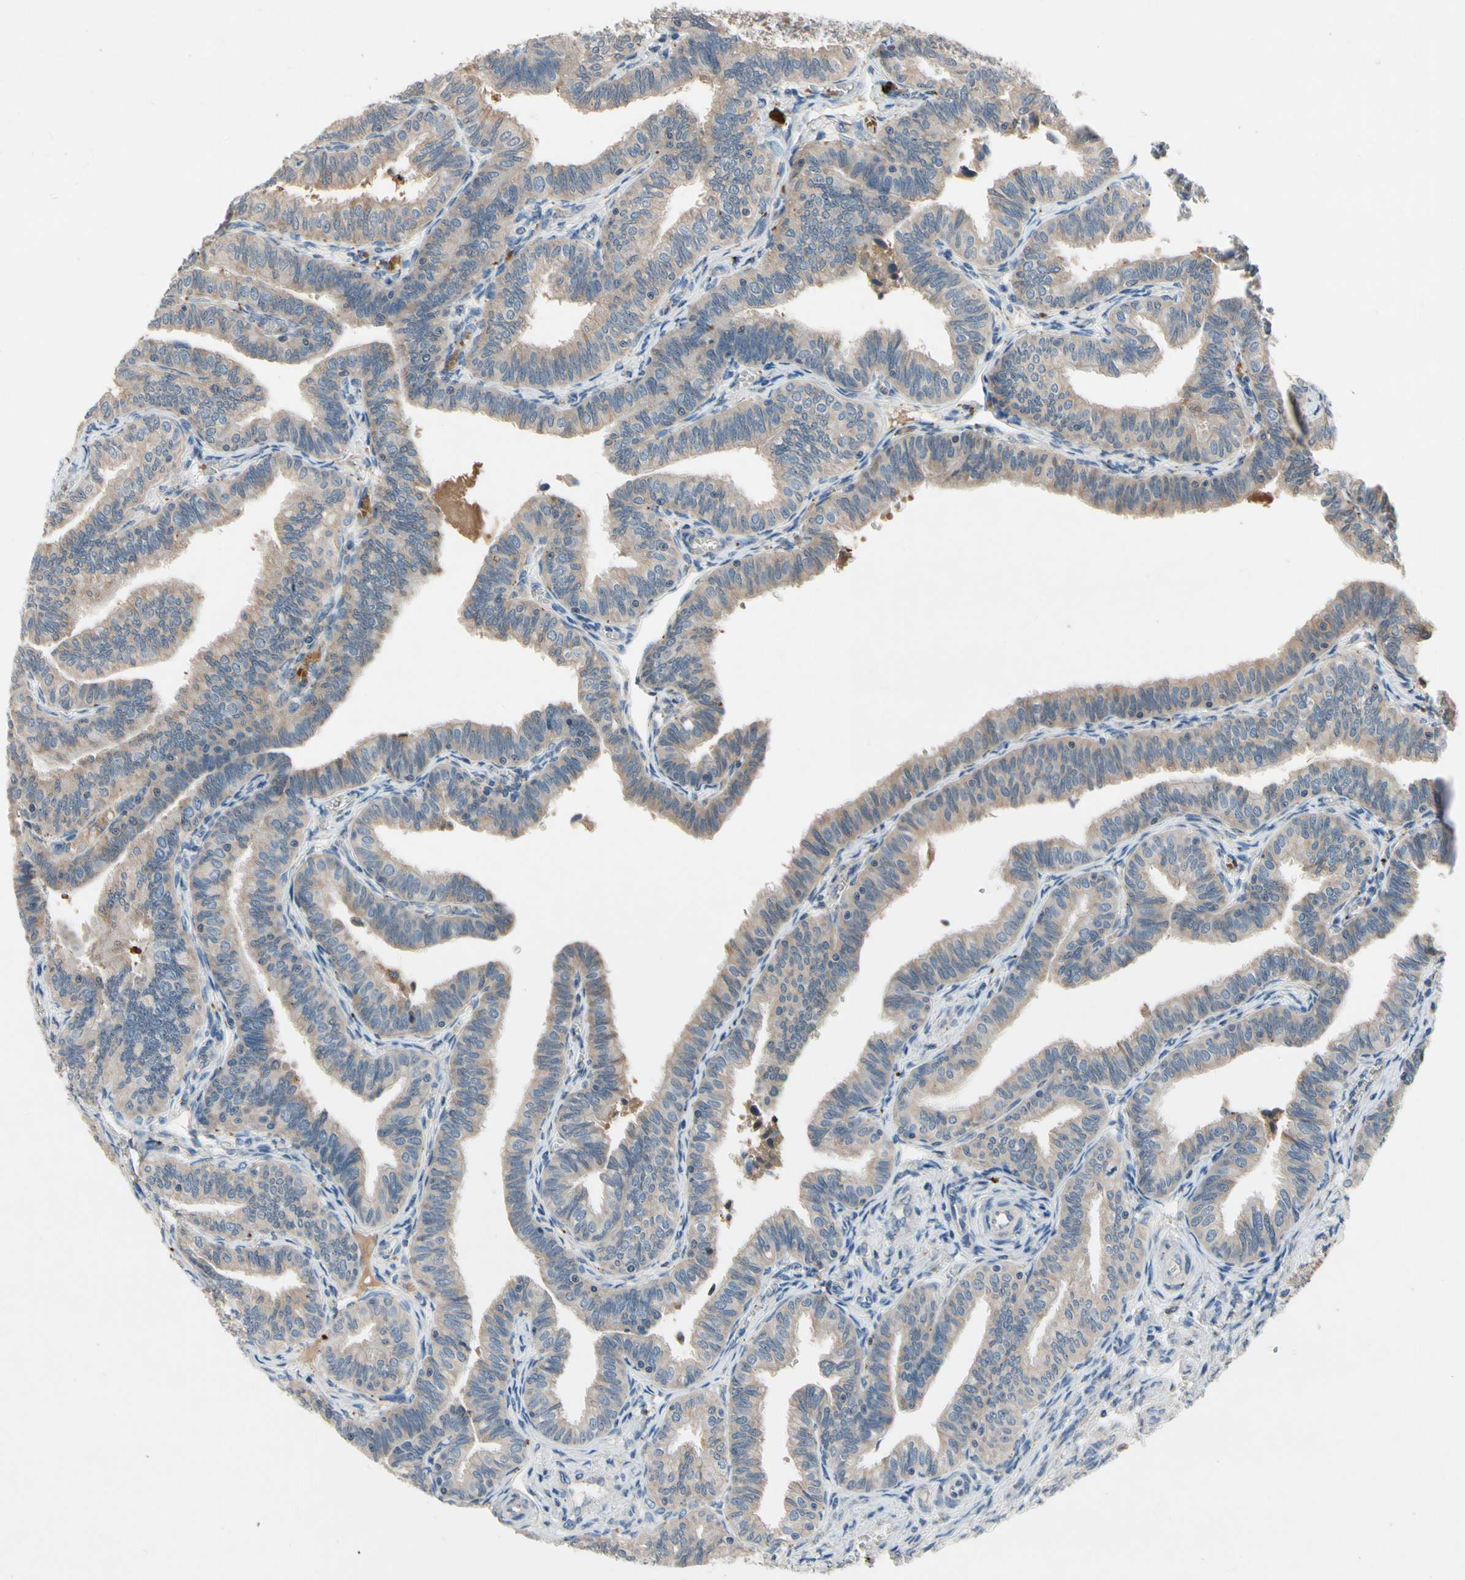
{"staining": {"intensity": "weak", "quantity": ">75%", "location": "cytoplasmic/membranous"}, "tissue": "fallopian tube", "cell_type": "Glandular cells", "image_type": "normal", "snomed": [{"axis": "morphology", "description": "Normal tissue, NOS"}, {"axis": "topography", "description": "Fallopian tube"}], "caption": "Protein expression analysis of normal fallopian tube reveals weak cytoplasmic/membranous expression in about >75% of glandular cells. (DAB IHC with brightfield microscopy, high magnification).", "gene": "IL1RL1", "patient": {"sex": "female", "age": 46}}